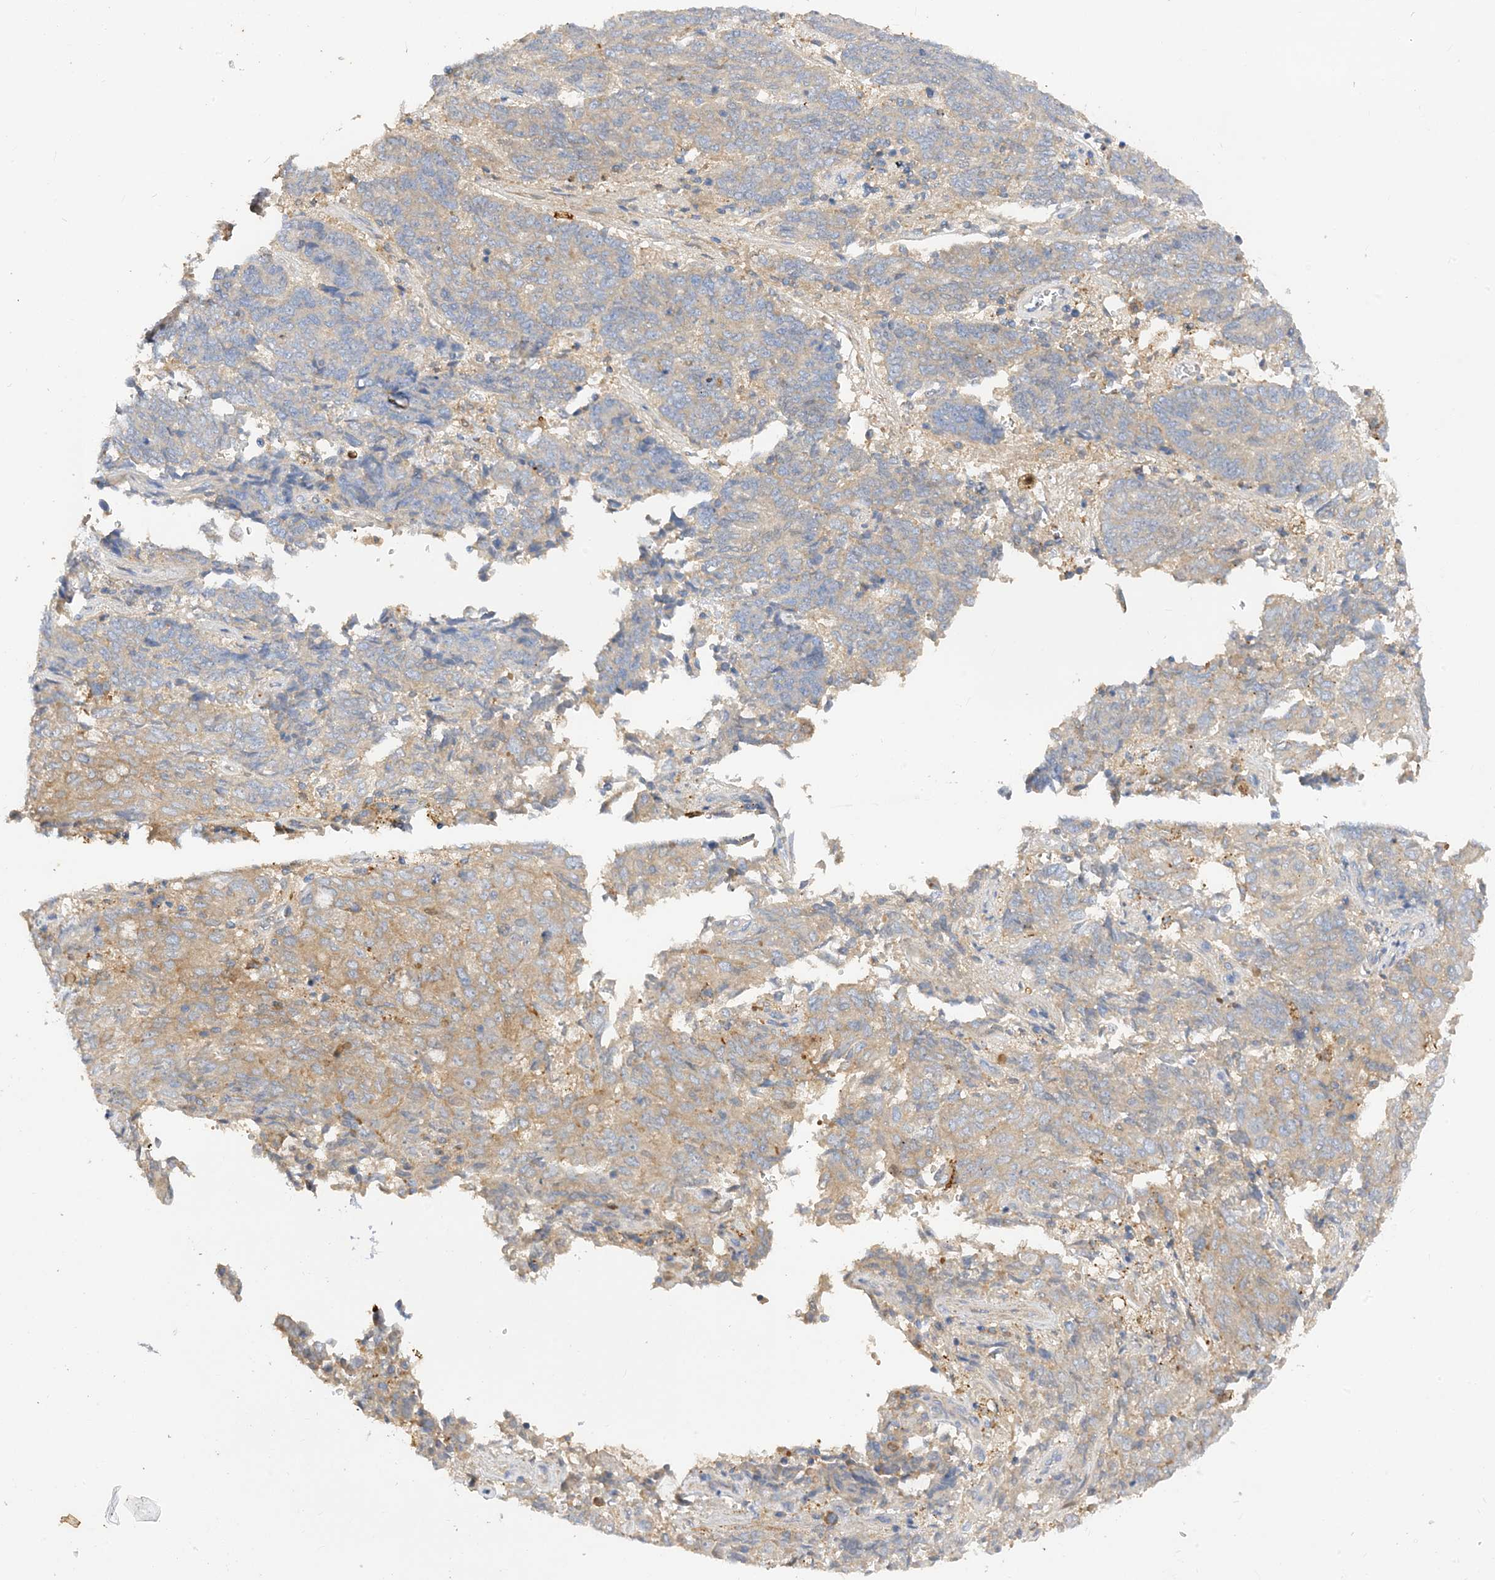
{"staining": {"intensity": "weak", "quantity": "25%-75%", "location": "cytoplasmic/membranous"}, "tissue": "endometrial cancer", "cell_type": "Tumor cells", "image_type": "cancer", "snomed": [{"axis": "morphology", "description": "Adenocarcinoma, NOS"}, {"axis": "topography", "description": "Endometrium"}], "caption": "There is low levels of weak cytoplasmic/membranous staining in tumor cells of adenocarcinoma (endometrial), as demonstrated by immunohistochemical staining (brown color).", "gene": "ARV1", "patient": {"sex": "female", "age": 80}}